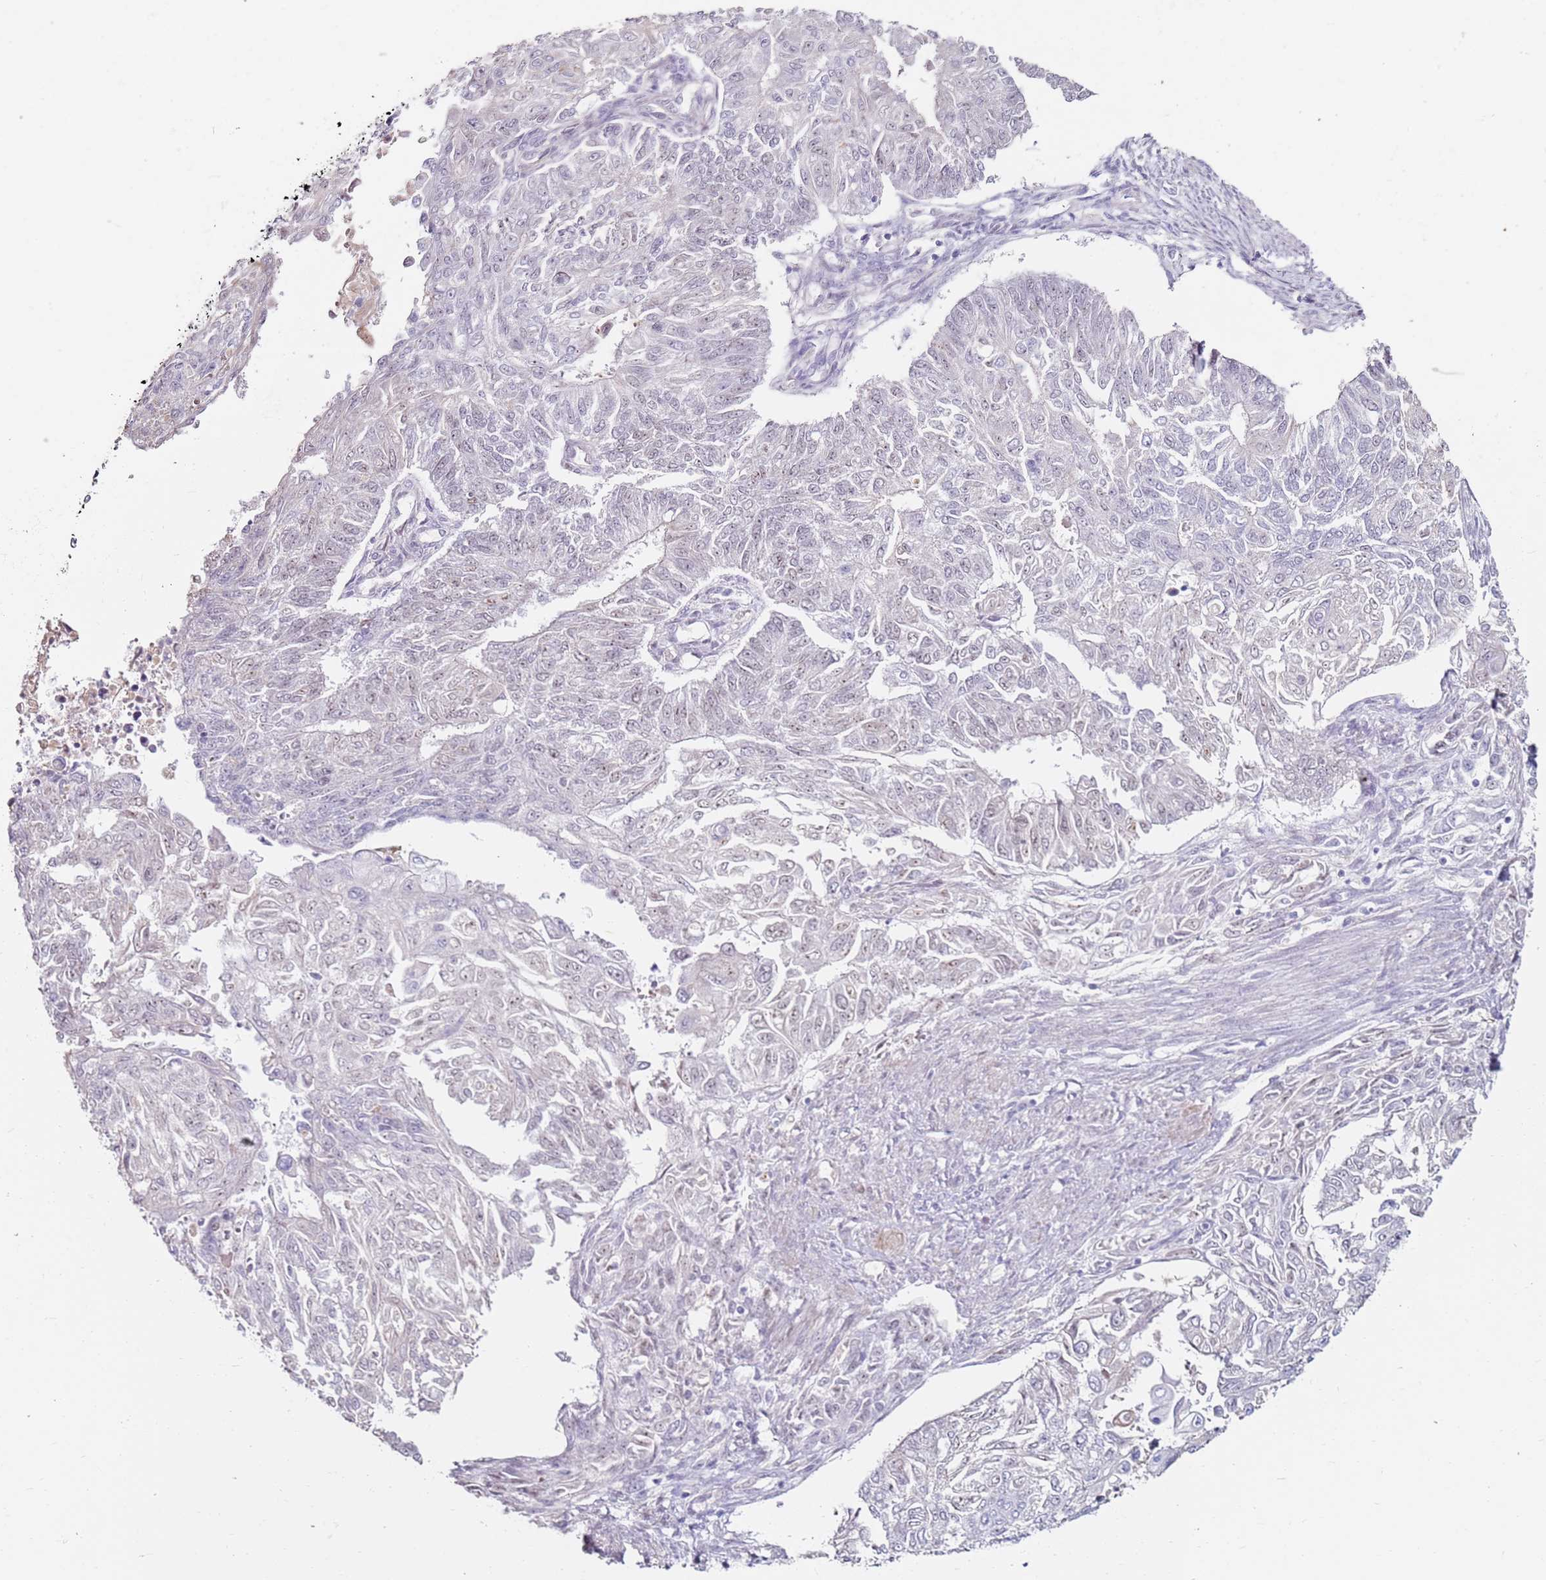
{"staining": {"intensity": "negative", "quantity": "none", "location": "none"}, "tissue": "endometrial cancer", "cell_type": "Tumor cells", "image_type": "cancer", "snomed": [{"axis": "morphology", "description": "Adenocarcinoma, NOS"}, {"axis": "topography", "description": "Endometrium"}], "caption": "Endometrial adenocarcinoma was stained to show a protein in brown. There is no significant expression in tumor cells. (DAB immunohistochemistry visualized using brightfield microscopy, high magnification).", "gene": "RARS2", "patient": {"sex": "female", "age": 32}}